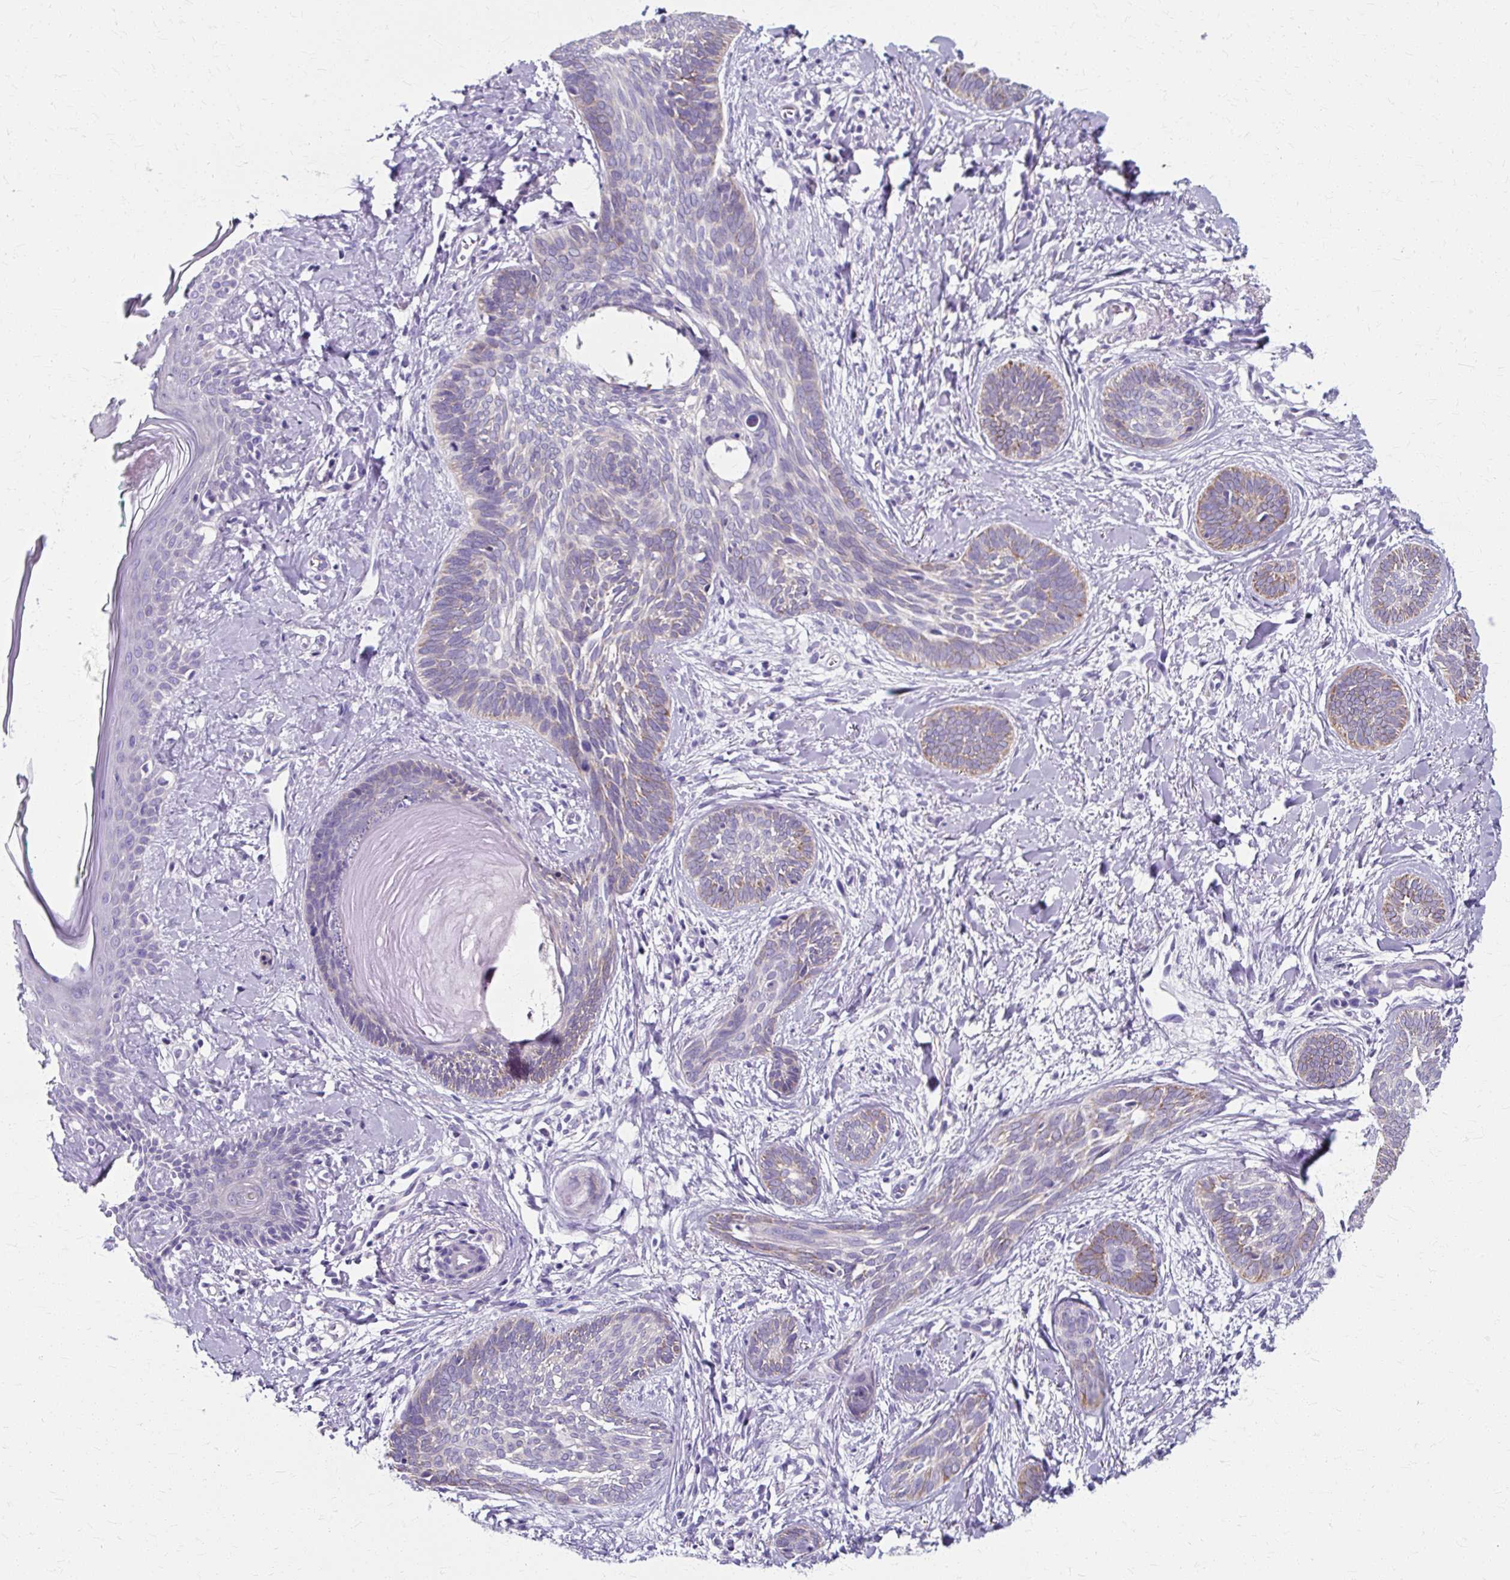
{"staining": {"intensity": "weak", "quantity": "25%-75%", "location": "cytoplasmic/membranous"}, "tissue": "skin cancer", "cell_type": "Tumor cells", "image_type": "cancer", "snomed": [{"axis": "morphology", "description": "Basal cell carcinoma"}, {"axis": "topography", "description": "Skin"}], "caption": "About 25%-75% of tumor cells in human basal cell carcinoma (skin) exhibit weak cytoplasmic/membranous protein staining as visualized by brown immunohistochemical staining.", "gene": "ZNF555", "patient": {"sex": "female", "age": 81}}